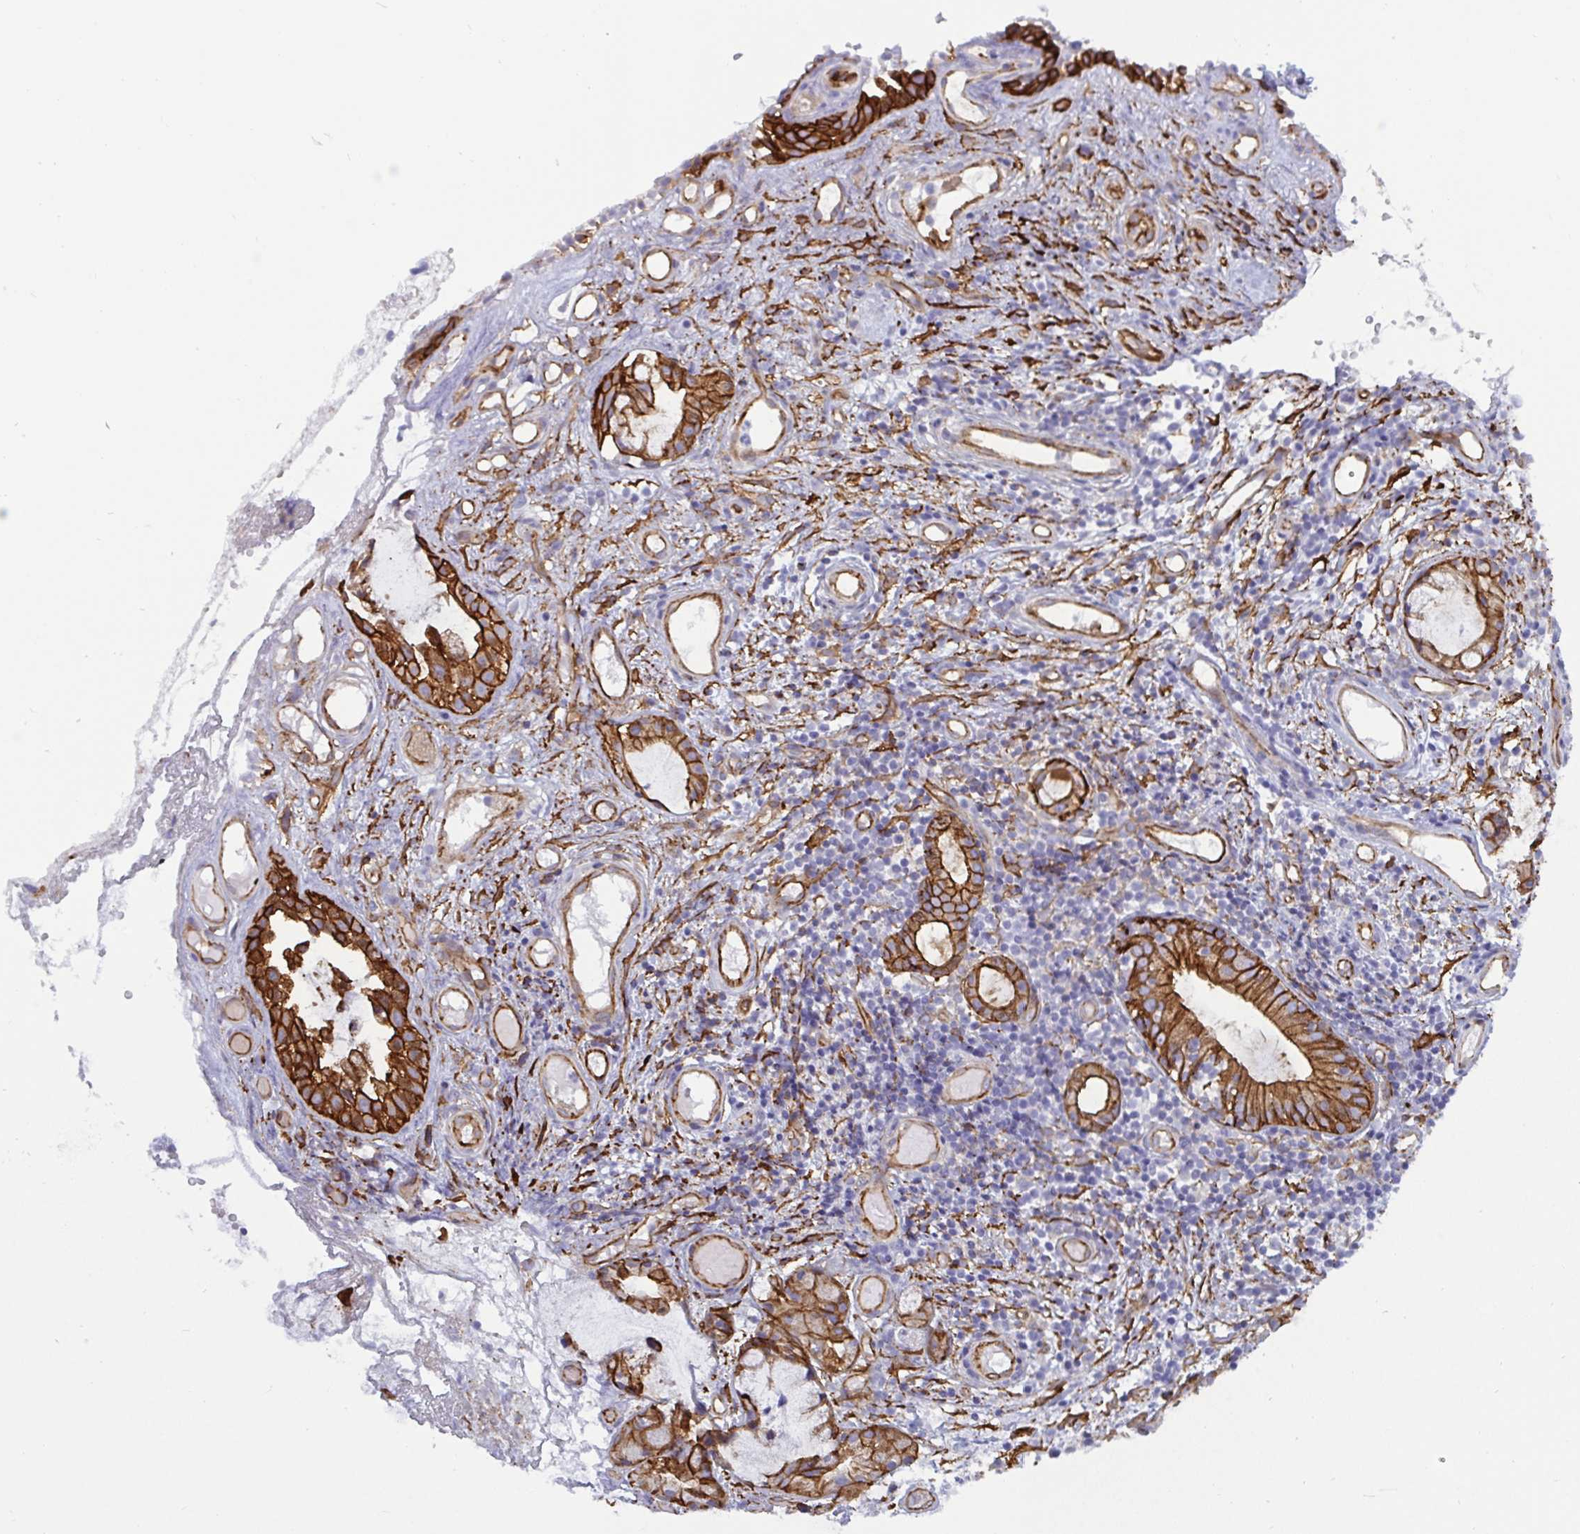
{"staining": {"intensity": "strong", "quantity": ">75%", "location": "cytoplasmic/membranous"}, "tissue": "nasopharynx", "cell_type": "Respiratory epithelial cells", "image_type": "normal", "snomed": [{"axis": "morphology", "description": "Normal tissue, NOS"}, {"axis": "morphology", "description": "Inflammation, NOS"}, {"axis": "topography", "description": "Nasopharynx"}], "caption": "Immunohistochemistry micrograph of normal nasopharynx stained for a protein (brown), which reveals high levels of strong cytoplasmic/membranous positivity in about >75% of respiratory epithelial cells.", "gene": "LIMA1", "patient": {"sex": "male", "age": 54}}